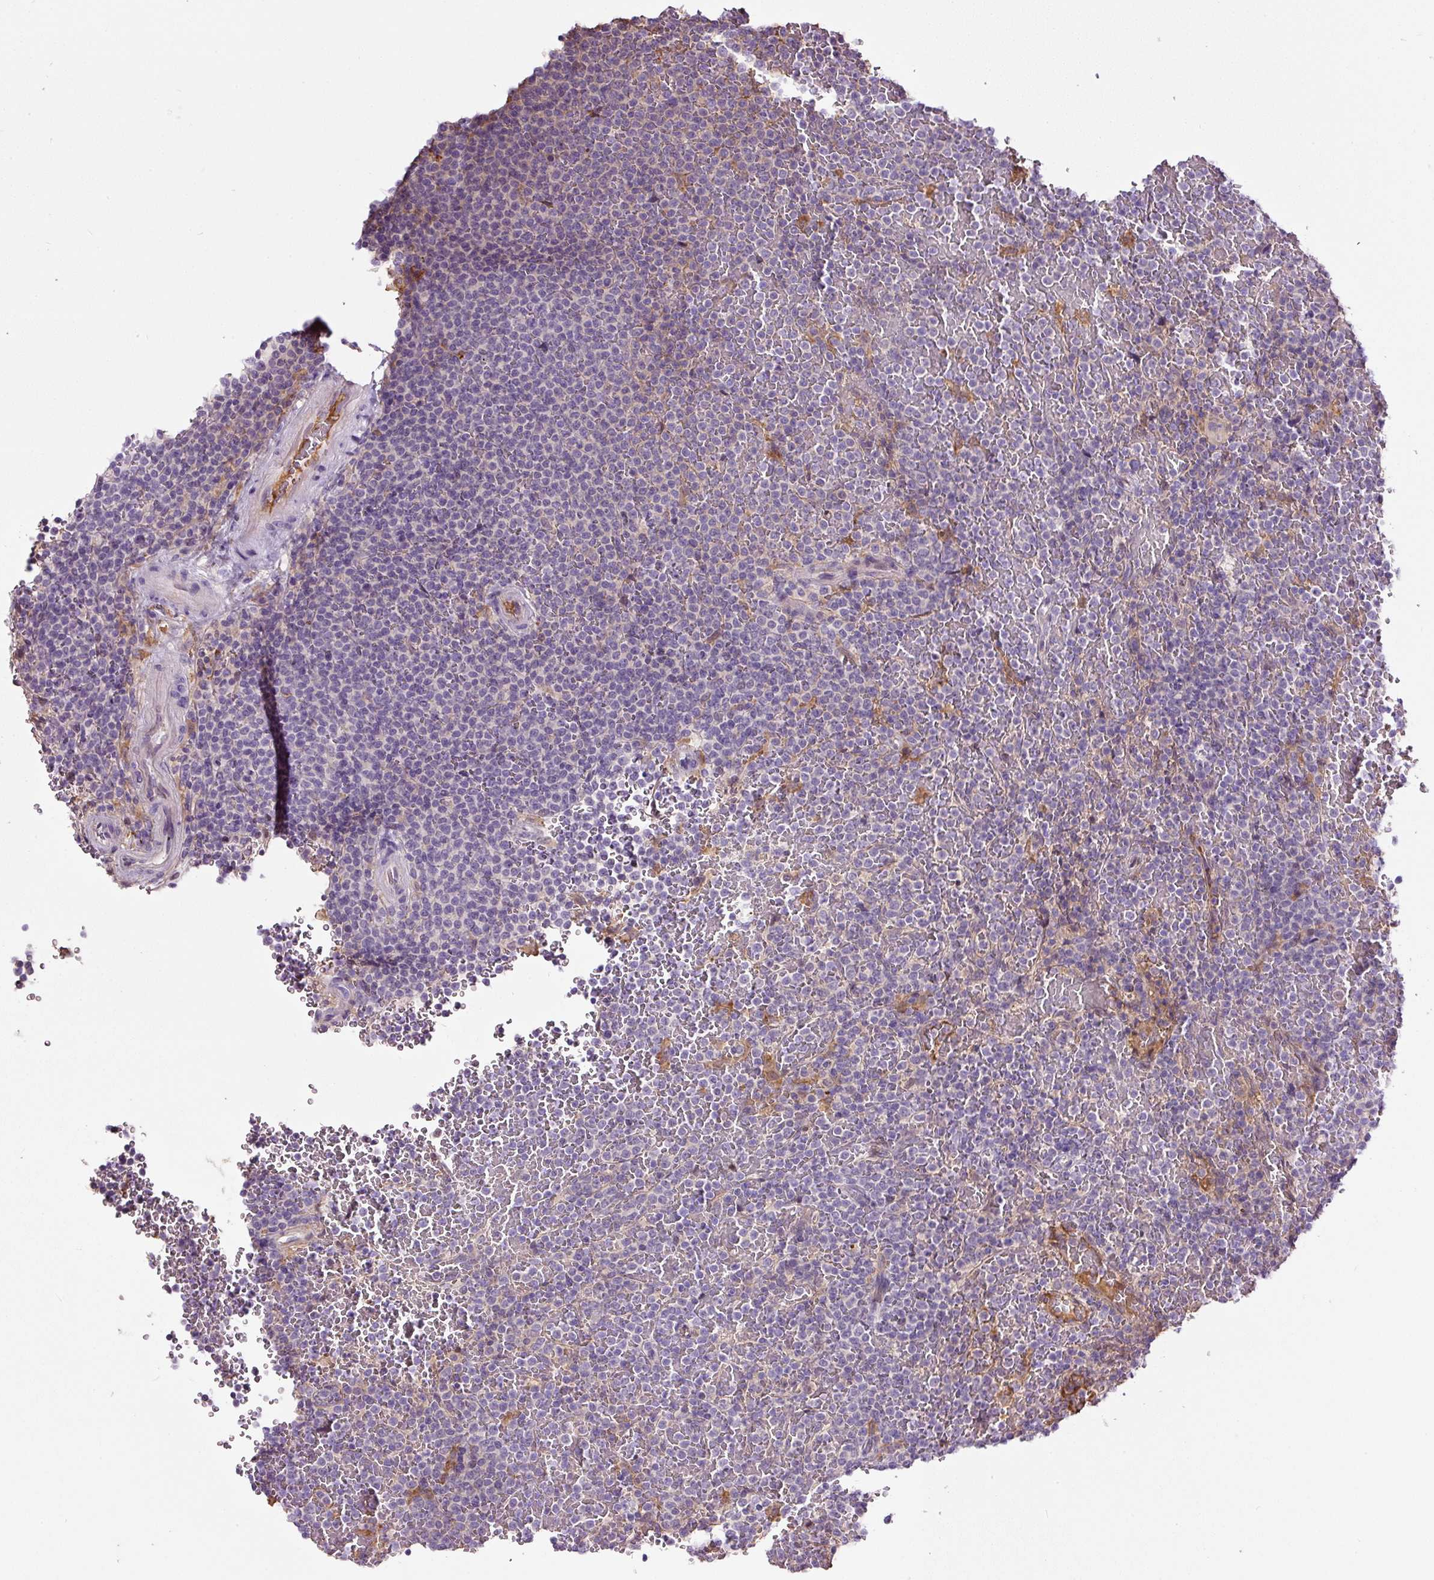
{"staining": {"intensity": "negative", "quantity": "none", "location": "none"}, "tissue": "lymphoma", "cell_type": "Tumor cells", "image_type": "cancer", "snomed": [{"axis": "morphology", "description": "Malignant lymphoma, non-Hodgkin's type, Low grade"}, {"axis": "topography", "description": "Spleen"}], "caption": "Immunohistochemical staining of malignant lymphoma, non-Hodgkin's type (low-grade) displays no significant staining in tumor cells. The staining was performed using DAB to visualize the protein expression in brown, while the nuclei were stained in blue with hematoxylin (Magnification: 20x).", "gene": "LRRC24", "patient": {"sex": "male", "age": 60}}